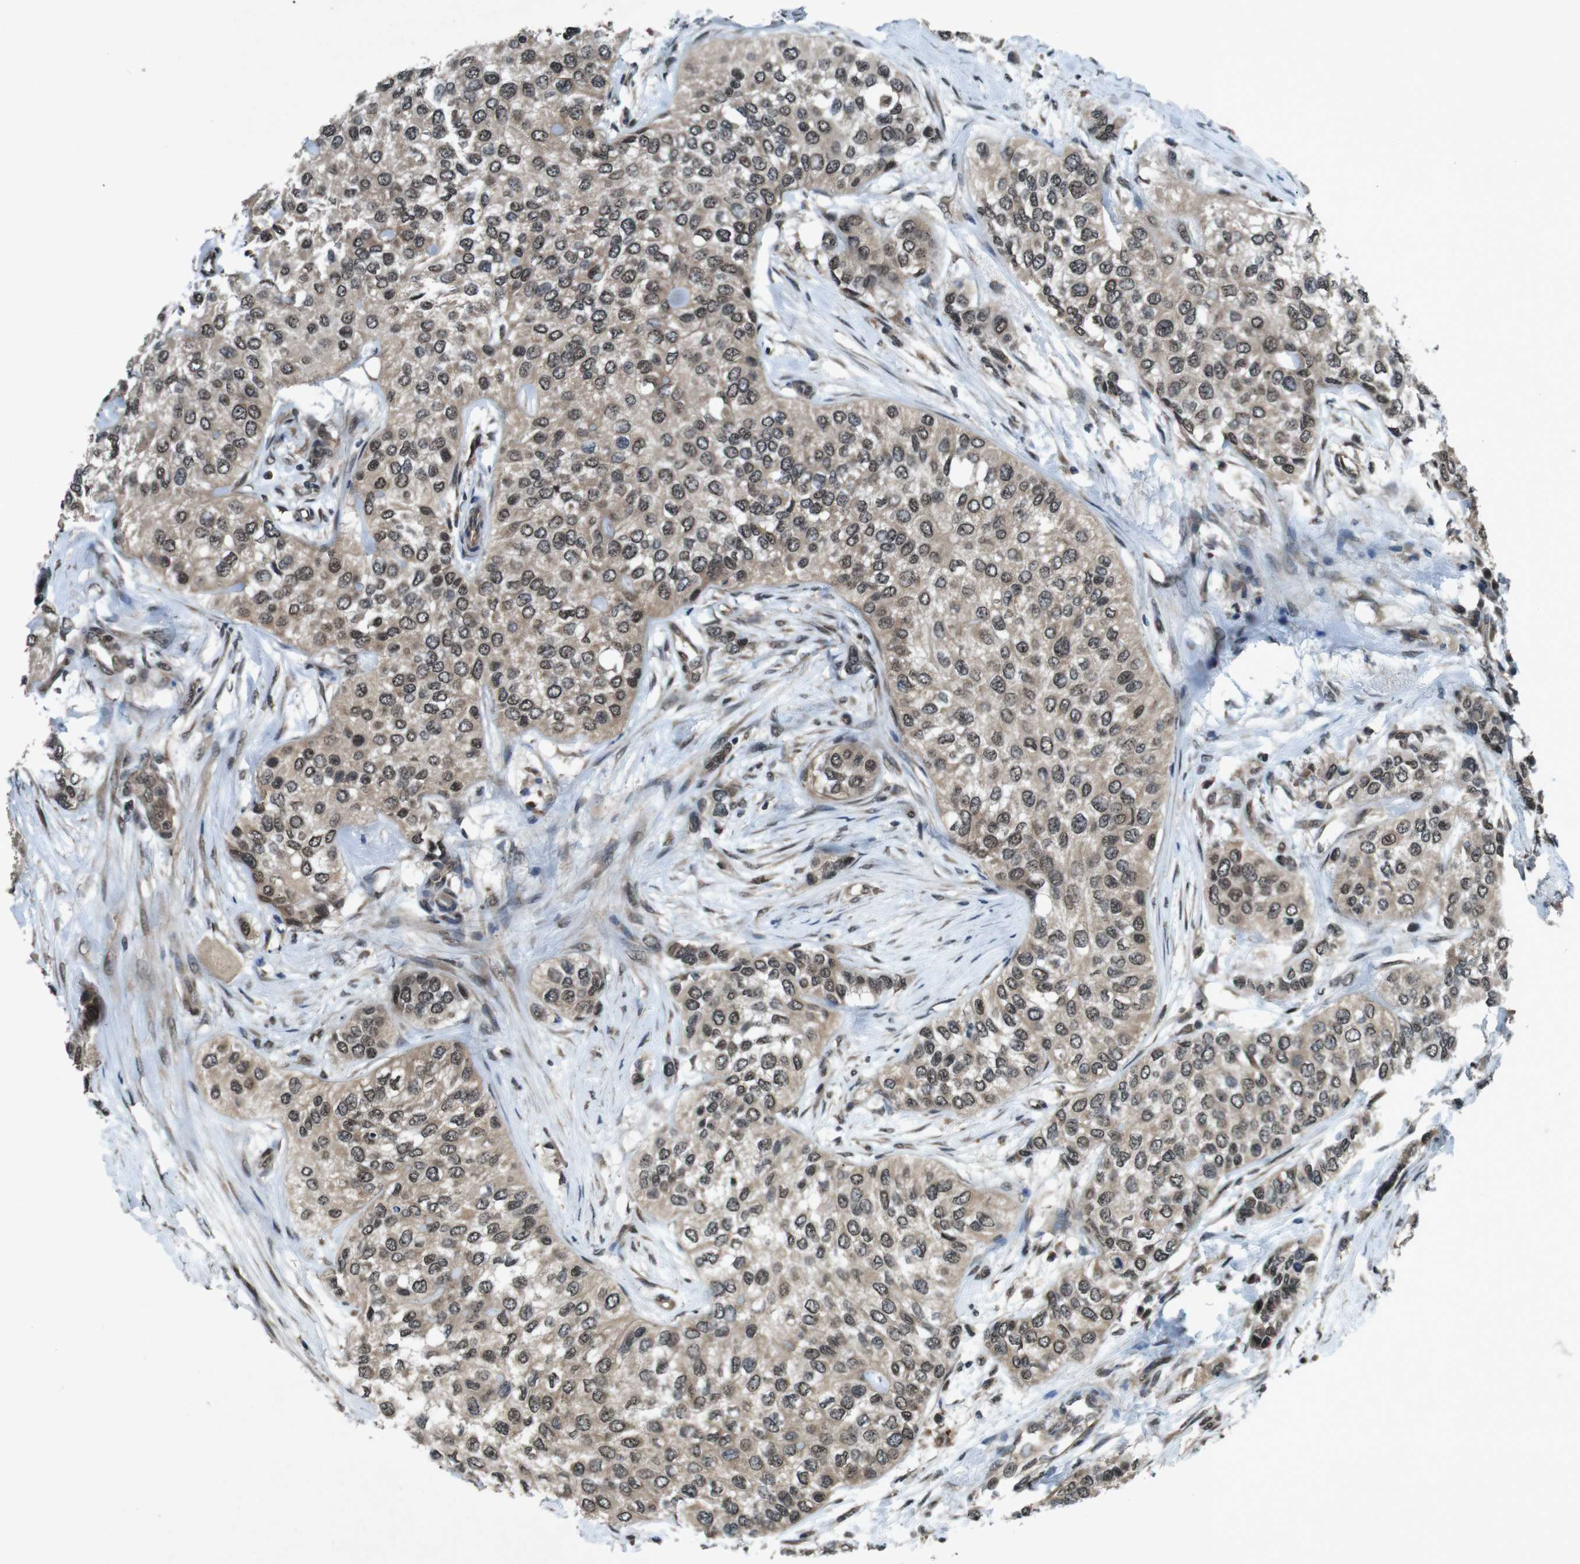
{"staining": {"intensity": "moderate", "quantity": ">75%", "location": "cytoplasmic/membranous,nuclear"}, "tissue": "urothelial cancer", "cell_type": "Tumor cells", "image_type": "cancer", "snomed": [{"axis": "morphology", "description": "Urothelial carcinoma, High grade"}, {"axis": "topography", "description": "Urinary bladder"}], "caption": "High-power microscopy captured an IHC image of urothelial cancer, revealing moderate cytoplasmic/membranous and nuclear positivity in about >75% of tumor cells.", "gene": "SOCS1", "patient": {"sex": "female", "age": 56}}